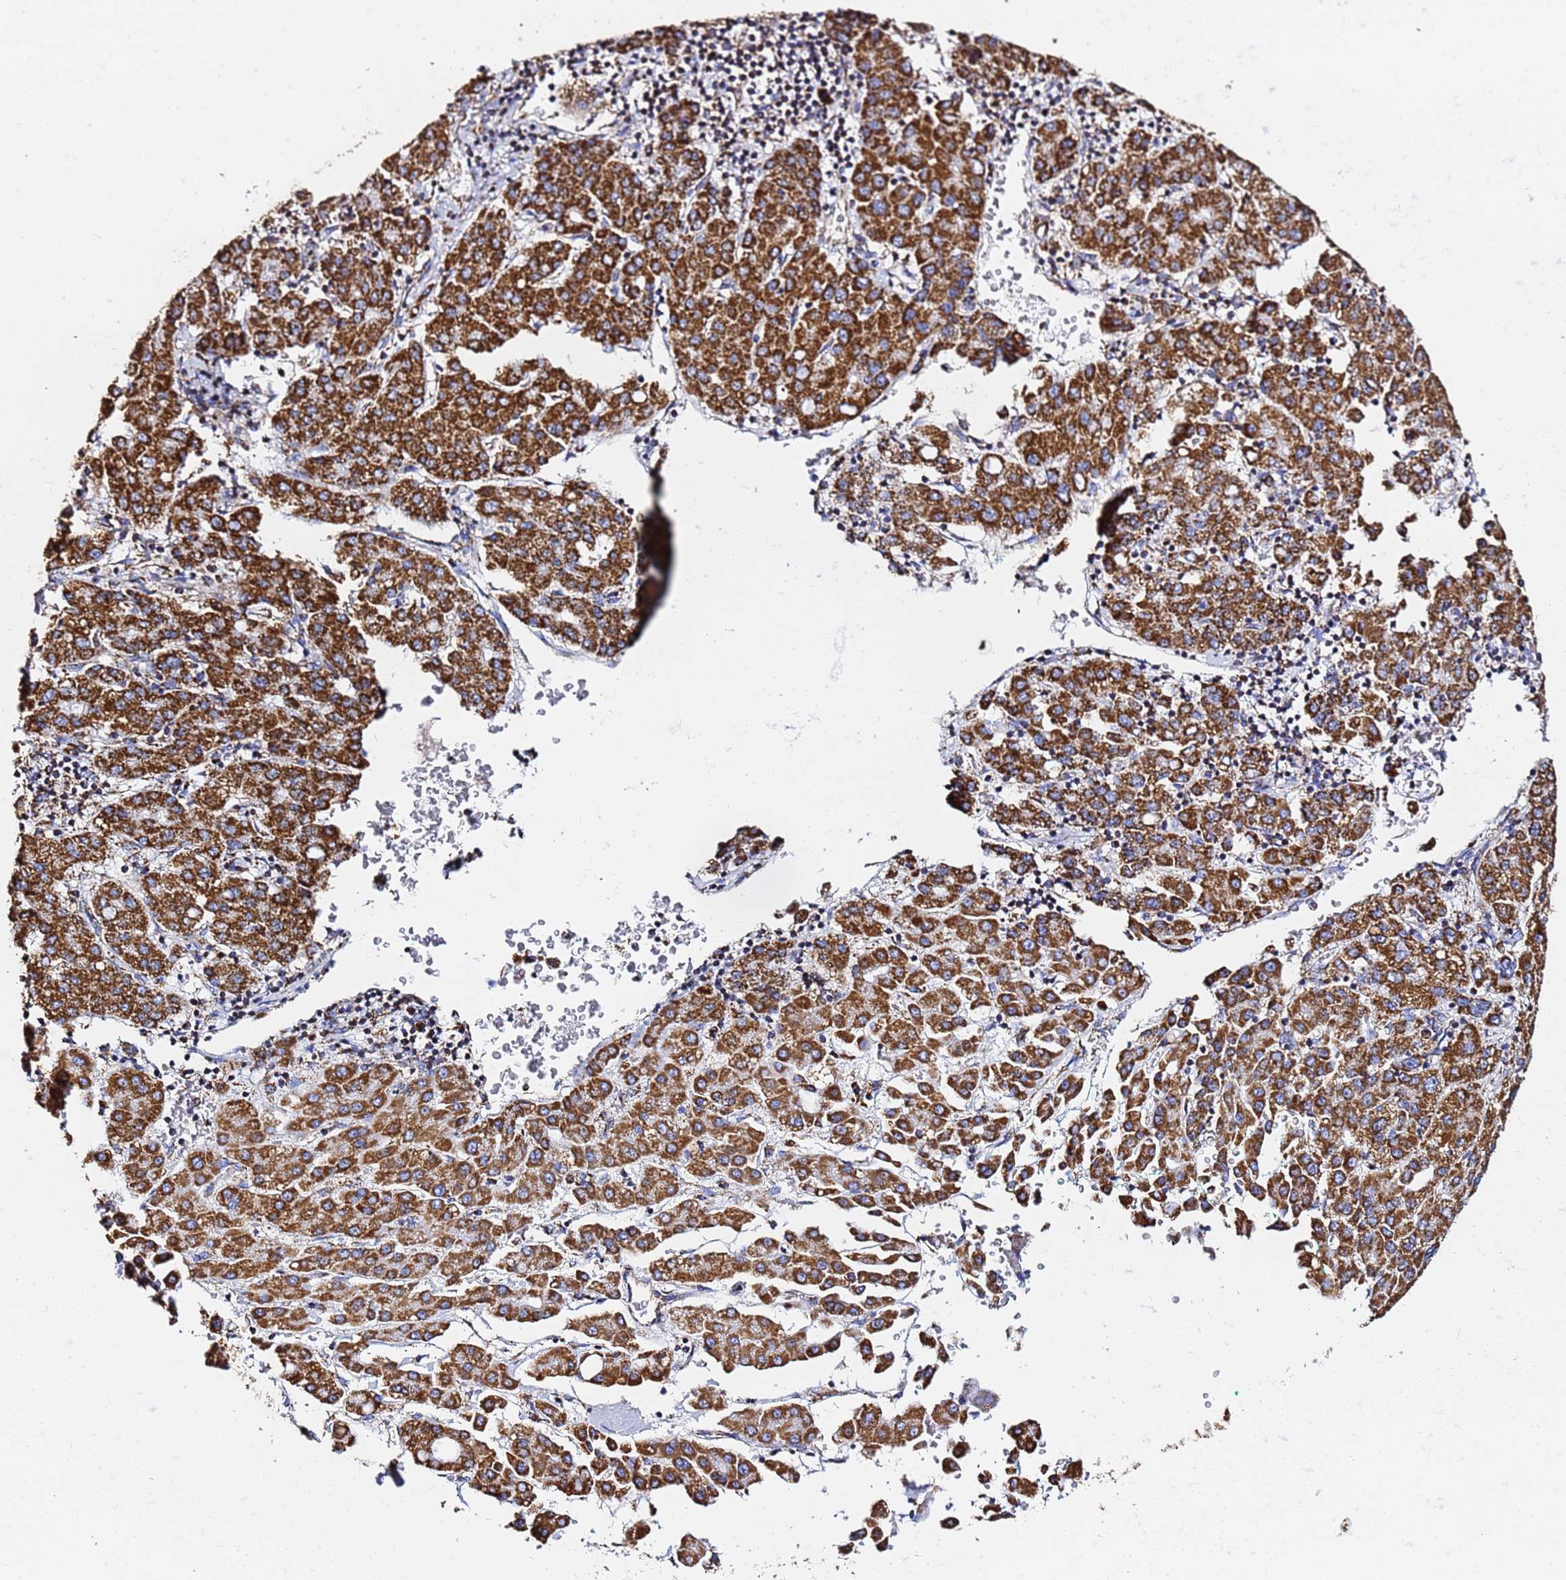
{"staining": {"intensity": "strong", "quantity": ">75%", "location": "cytoplasmic/membranous"}, "tissue": "liver cancer", "cell_type": "Tumor cells", "image_type": "cancer", "snomed": [{"axis": "morphology", "description": "Carcinoma, Hepatocellular, NOS"}, {"axis": "topography", "description": "Liver"}], "caption": "Tumor cells reveal high levels of strong cytoplasmic/membranous expression in approximately >75% of cells in human hepatocellular carcinoma (liver).", "gene": "PHB2", "patient": {"sex": "male", "age": 65}}